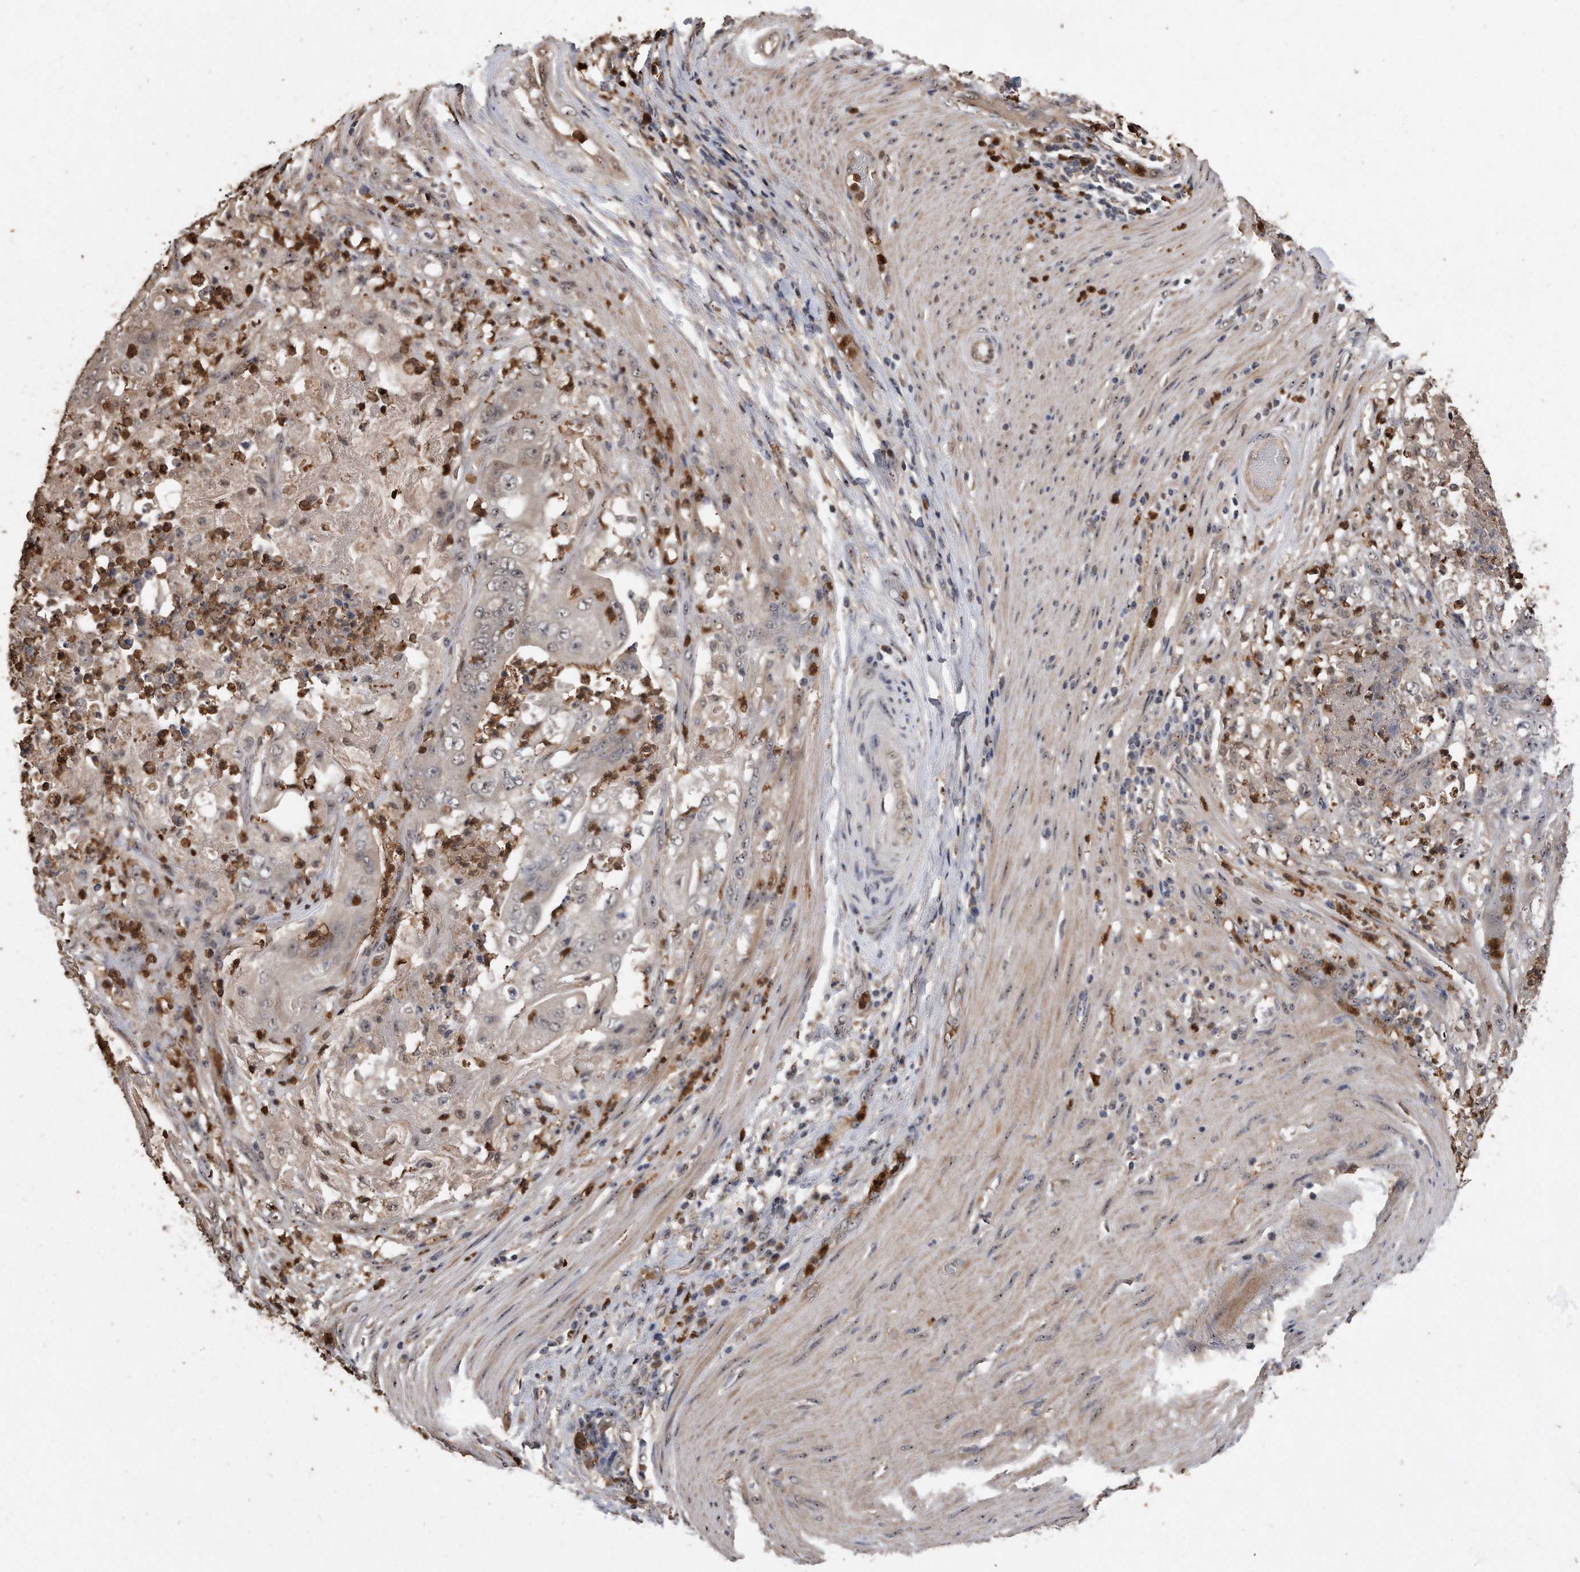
{"staining": {"intensity": "weak", "quantity": "<25%", "location": "cytoplasmic/membranous"}, "tissue": "stomach cancer", "cell_type": "Tumor cells", "image_type": "cancer", "snomed": [{"axis": "morphology", "description": "Adenocarcinoma, NOS"}, {"axis": "topography", "description": "Stomach"}], "caption": "IHC of adenocarcinoma (stomach) demonstrates no expression in tumor cells.", "gene": "PELO", "patient": {"sex": "female", "age": 73}}